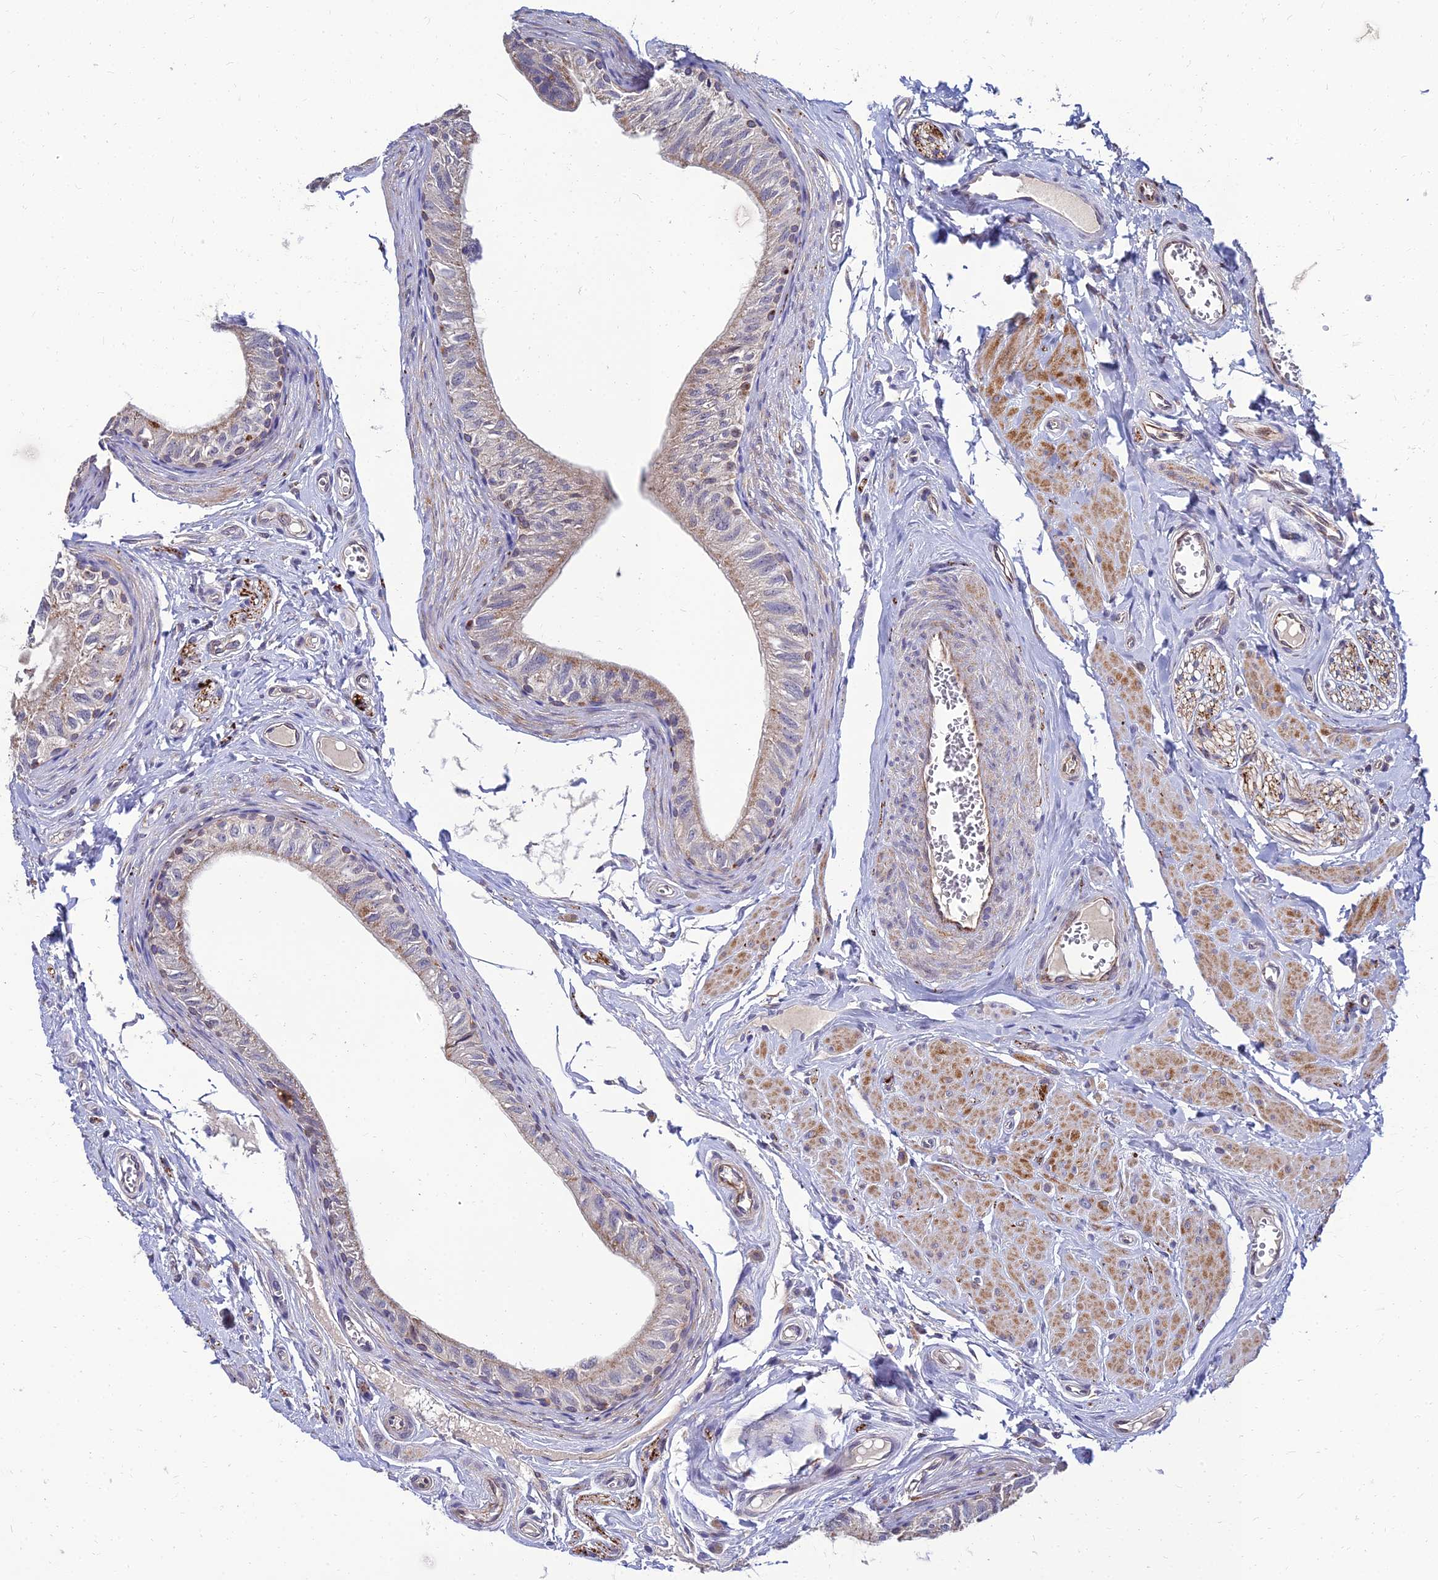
{"staining": {"intensity": "moderate", "quantity": "25%-75%", "location": "cytoplasmic/membranous"}, "tissue": "epididymis", "cell_type": "Glandular cells", "image_type": "normal", "snomed": [{"axis": "morphology", "description": "Normal tissue, NOS"}, {"axis": "topography", "description": "Epididymis"}], "caption": "IHC histopathology image of benign epididymis: epididymis stained using IHC displays medium levels of moderate protein expression localized specifically in the cytoplasmic/membranous of glandular cells, appearing as a cytoplasmic/membranous brown color.", "gene": "NPY", "patient": {"sex": "male", "age": 42}}